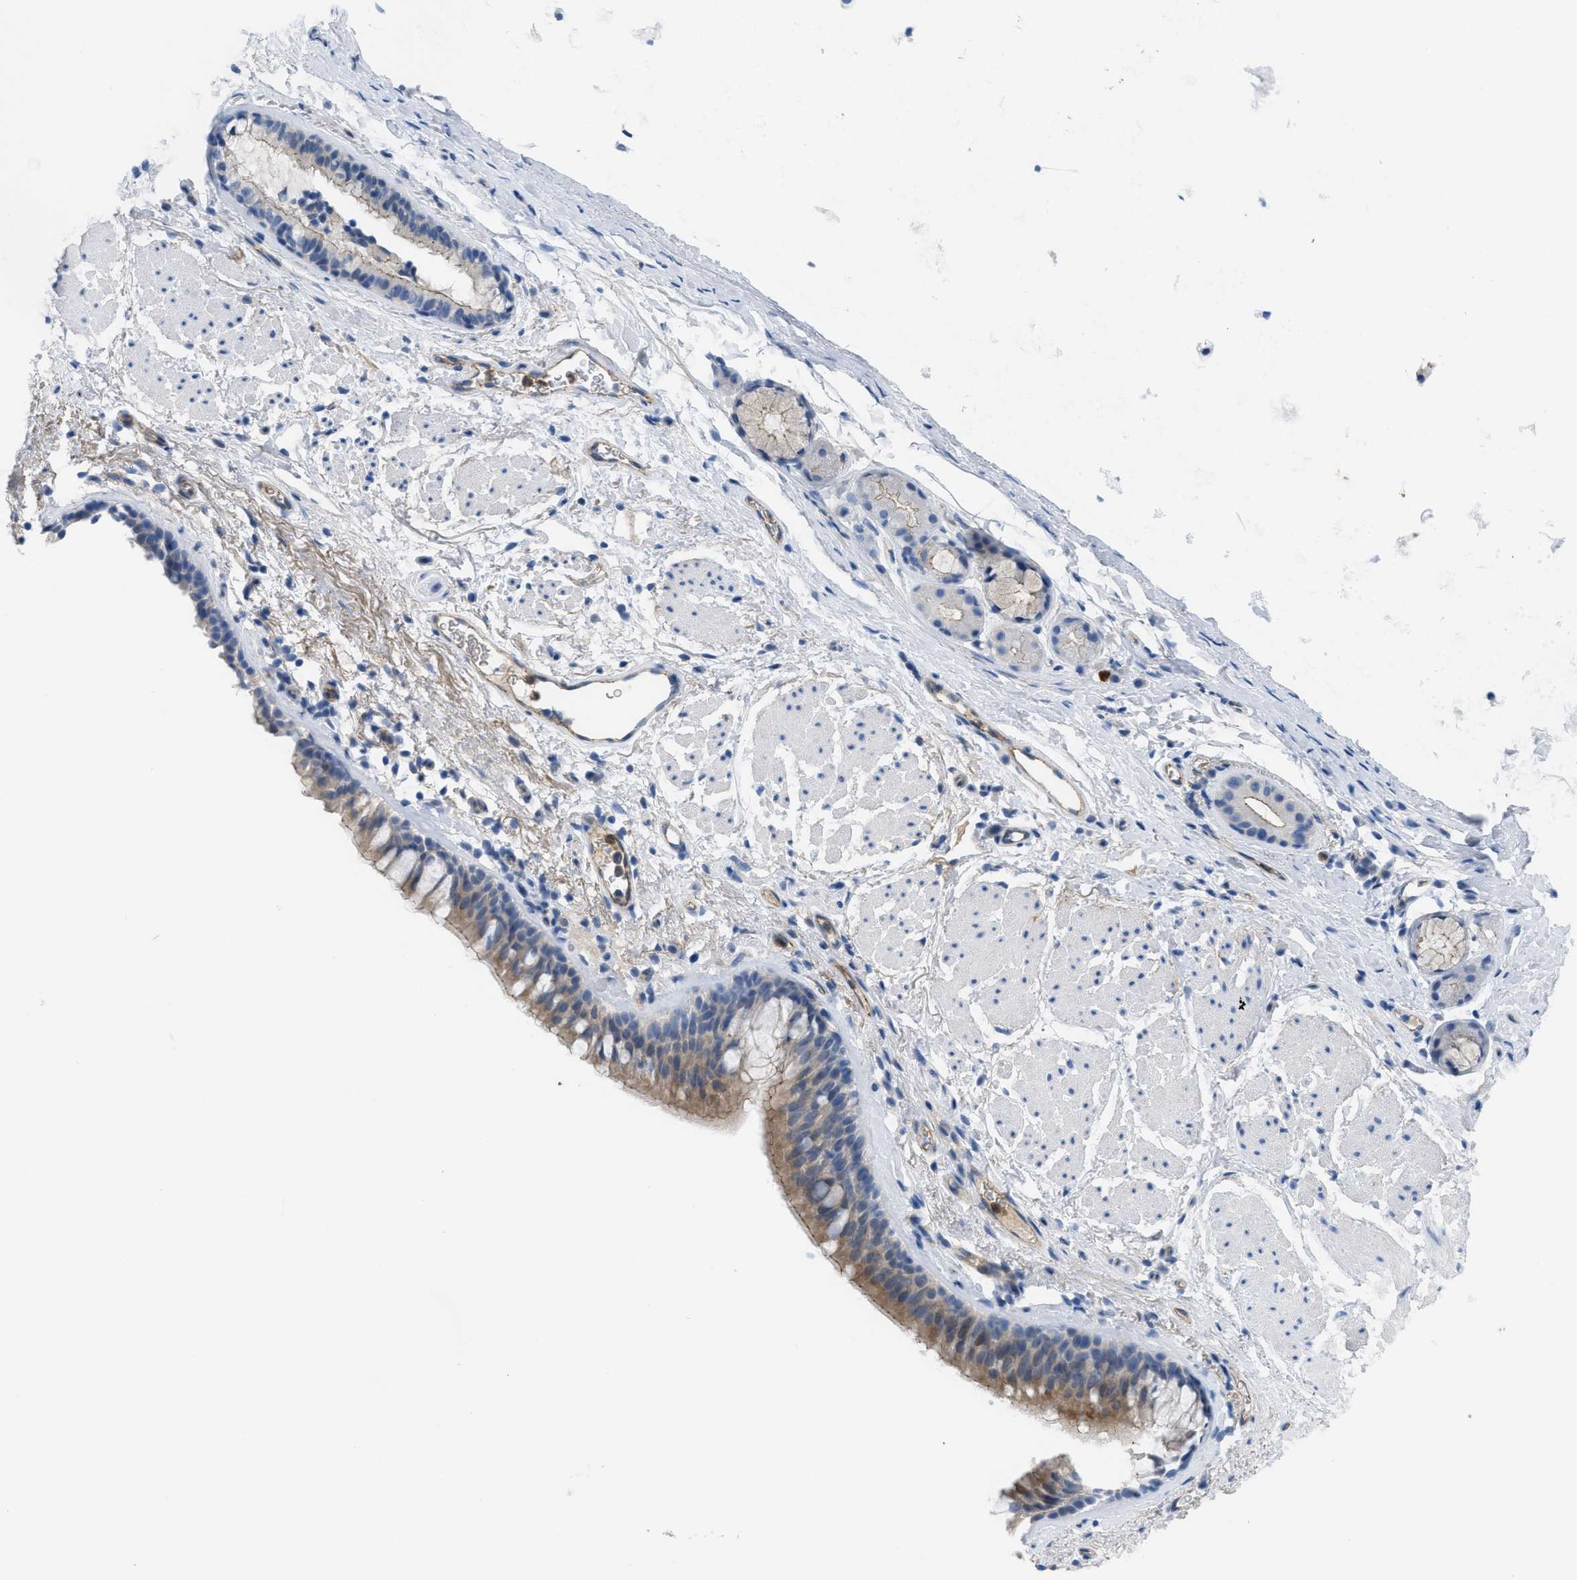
{"staining": {"intensity": "moderate", "quantity": "<25%", "location": "cytoplasmic/membranous"}, "tissue": "bronchus", "cell_type": "Respiratory epithelial cells", "image_type": "normal", "snomed": [{"axis": "morphology", "description": "Normal tissue, NOS"}, {"axis": "topography", "description": "Cartilage tissue"}, {"axis": "topography", "description": "Bronchus"}], "caption": "The immunohistochemical stain labels moderate cytoplasmic/membranous positivity in respiratory epithelial cells of unremarkable bronchus. Ihc stains the protein of interest in brown and the nuclei are stained blue.", "gene": "CRB3", "patient": {"sex": "female", "age": 53}}